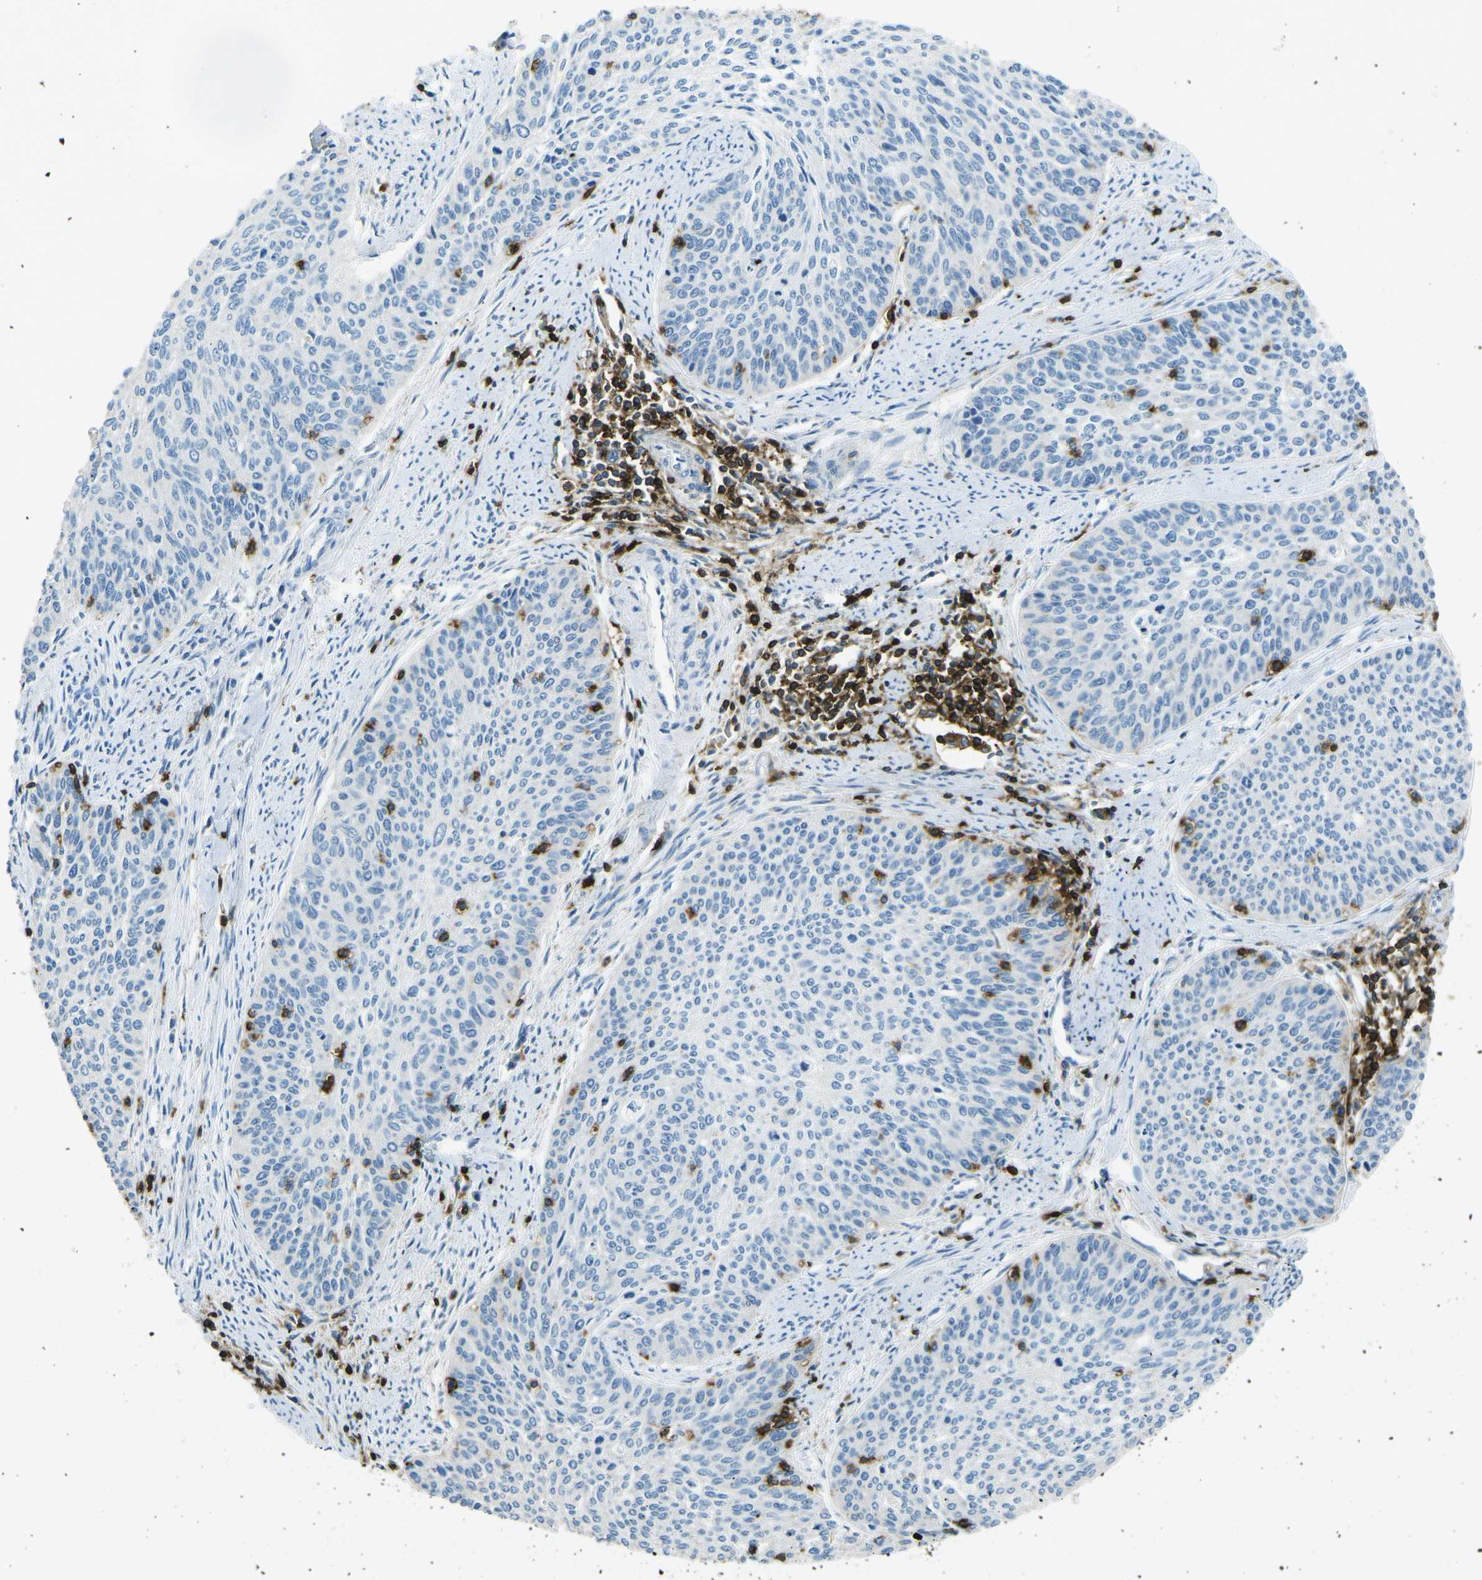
{"staining": {"intensity": "negative", "quantity": "none", "location": "none"}, "tissue": "cervical cancer", "cell_type": "Tumor cells", "image_type": "cancer", "snomed": [{"axis": "morphology", "description": "Squamous cell carcinoma, NOS"}, {"axis": "topography", "description": "Cervix"}], "caption": "DAB (3,3'-diaminobenzidine) immunohistochemical staining of human cervical squamous cell carcinoma displays no significant positivity in tumor cells.", "gene": "CD6", "patient": {"sex": "female", "age": 55}}